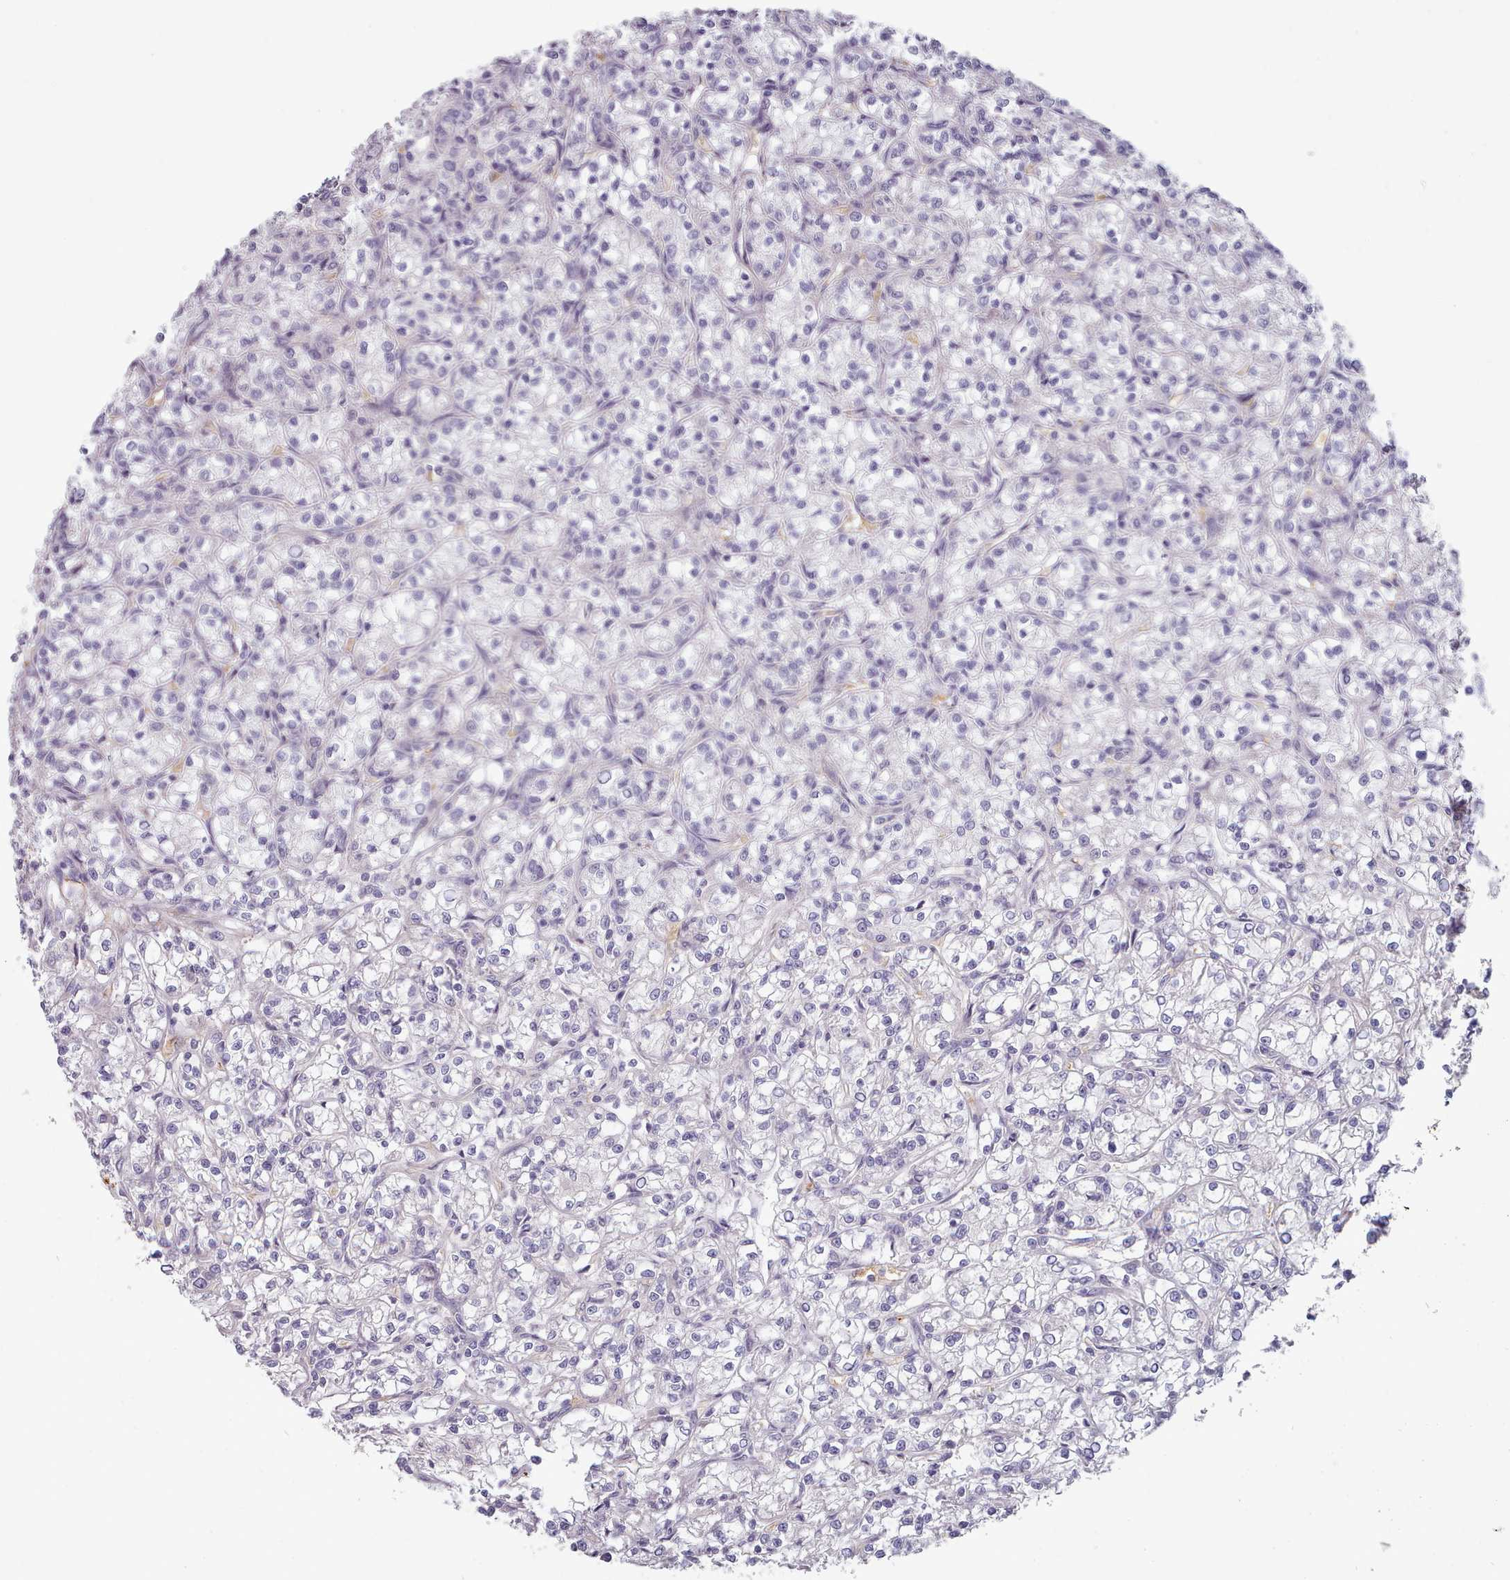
{"staining": {"intensity": "negative", "quantity": "none", "location": "none"}, "tissue": "renal cancer", "cell_type": "Tumor cells", "image_type": "cancer", "snomed": [{"axis": "morphology", "description": "Adenocarcinoma, NOS"}, {"axis": "topography", "description": "Kidney"}], "caption": "The image displays no staining of tumor cells in adenocarcinoma (renal).", "gene": "CLNS1A", "patient": {"sex": "female", "age": 59}}